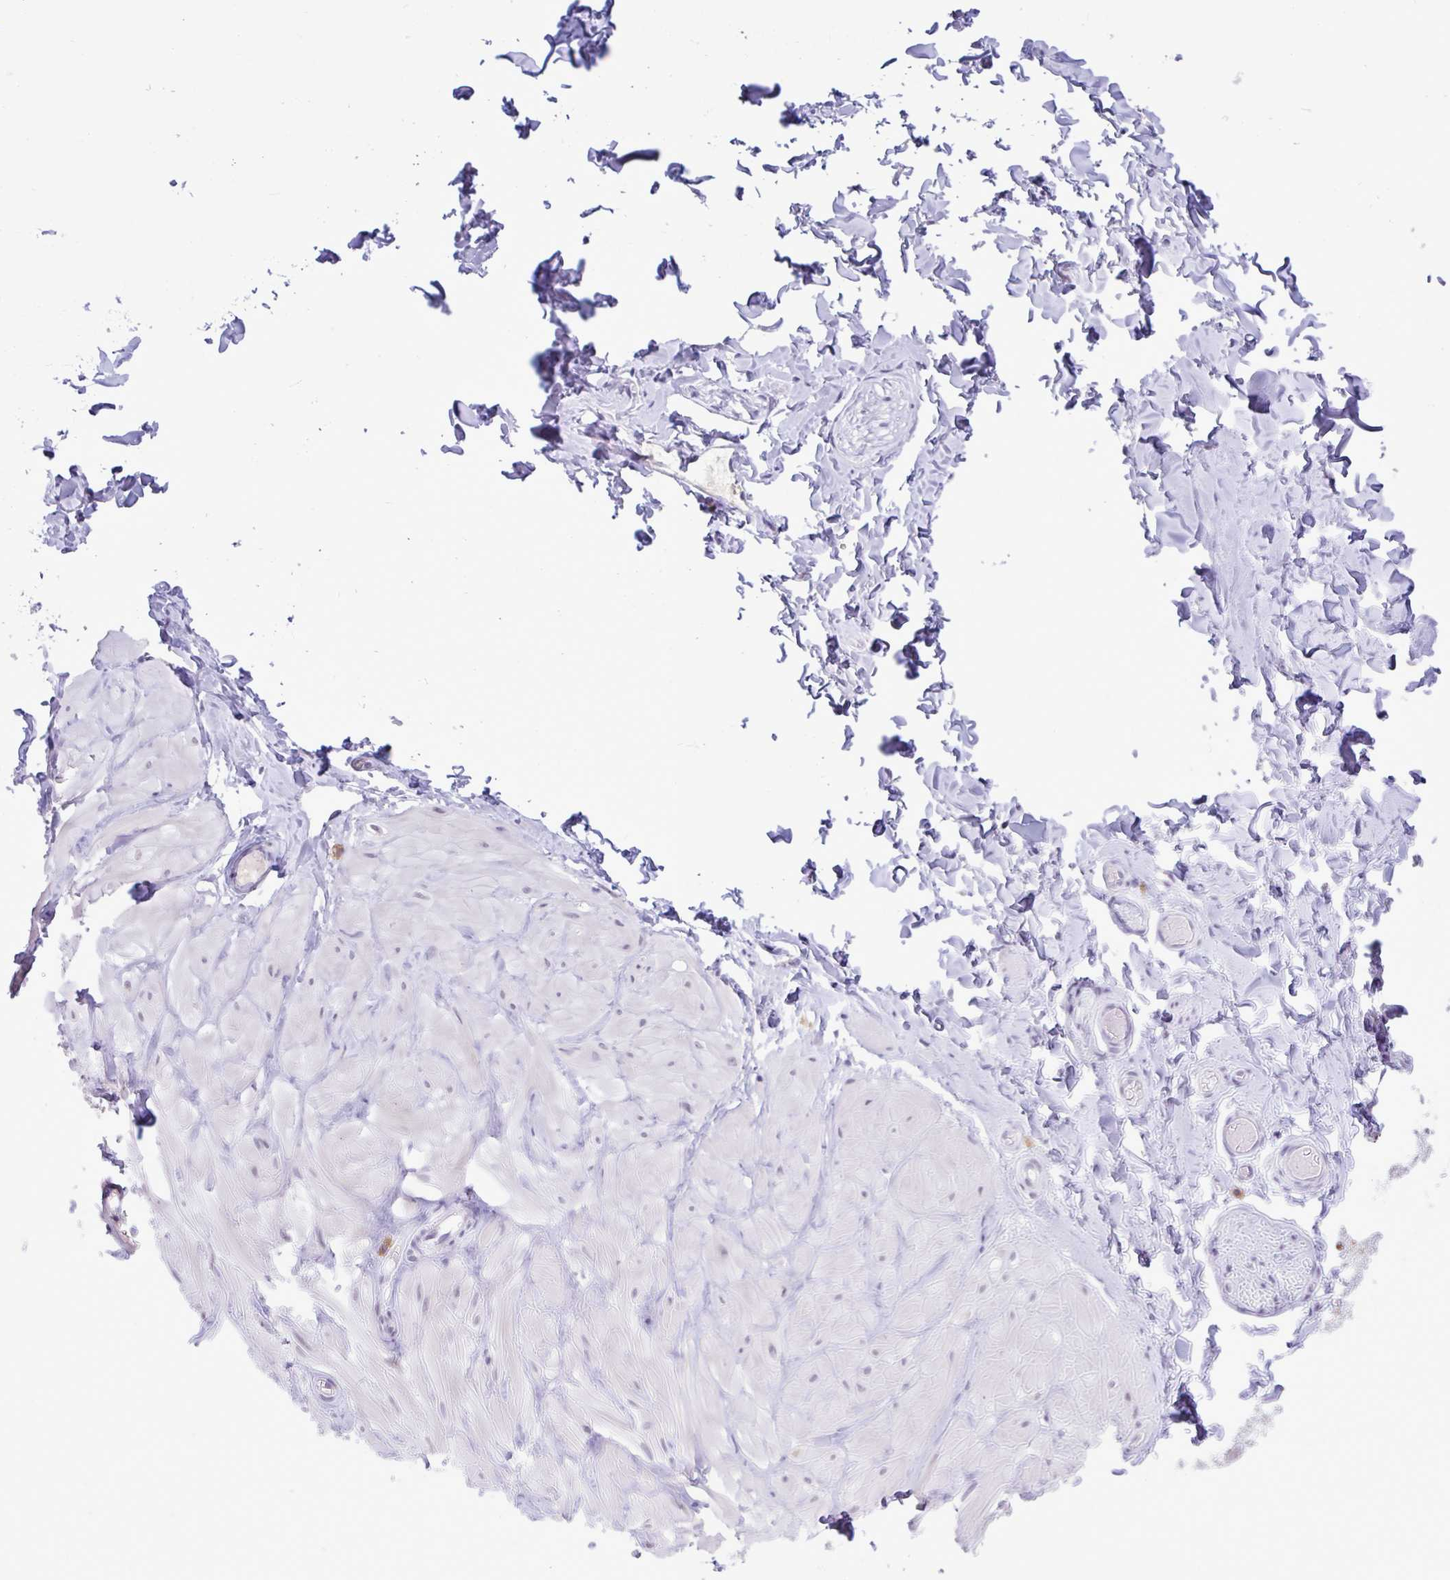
{"staining": {"intensity": "negative", "quantity": "none", "location": "none"}, "tissue": "adipose tissue", "cell_type": "Adipocytes", "image_type": "normal", "snomed": [{"axis": "morphology", "description": "Normal tissue, NOS"}, {"axis": "topography", "description": "Soft tissue"}, {"axis": "topography", "description": "Adipose tissue"}, {"axis": "topography", "description": "Vascular tissue"}, {"axis": "topography", "description": "Peripheral nerve tissue"}], "caption": "This micrograph is of unremarkable adipose tissue stained with immunohistochemistry (IHC) to label a protein in brown with the nuclei are counter-stained blue. There is no expression in adipocytes.", "gene": "YBX2", "patient": {"sex": "male", "age": 29}}